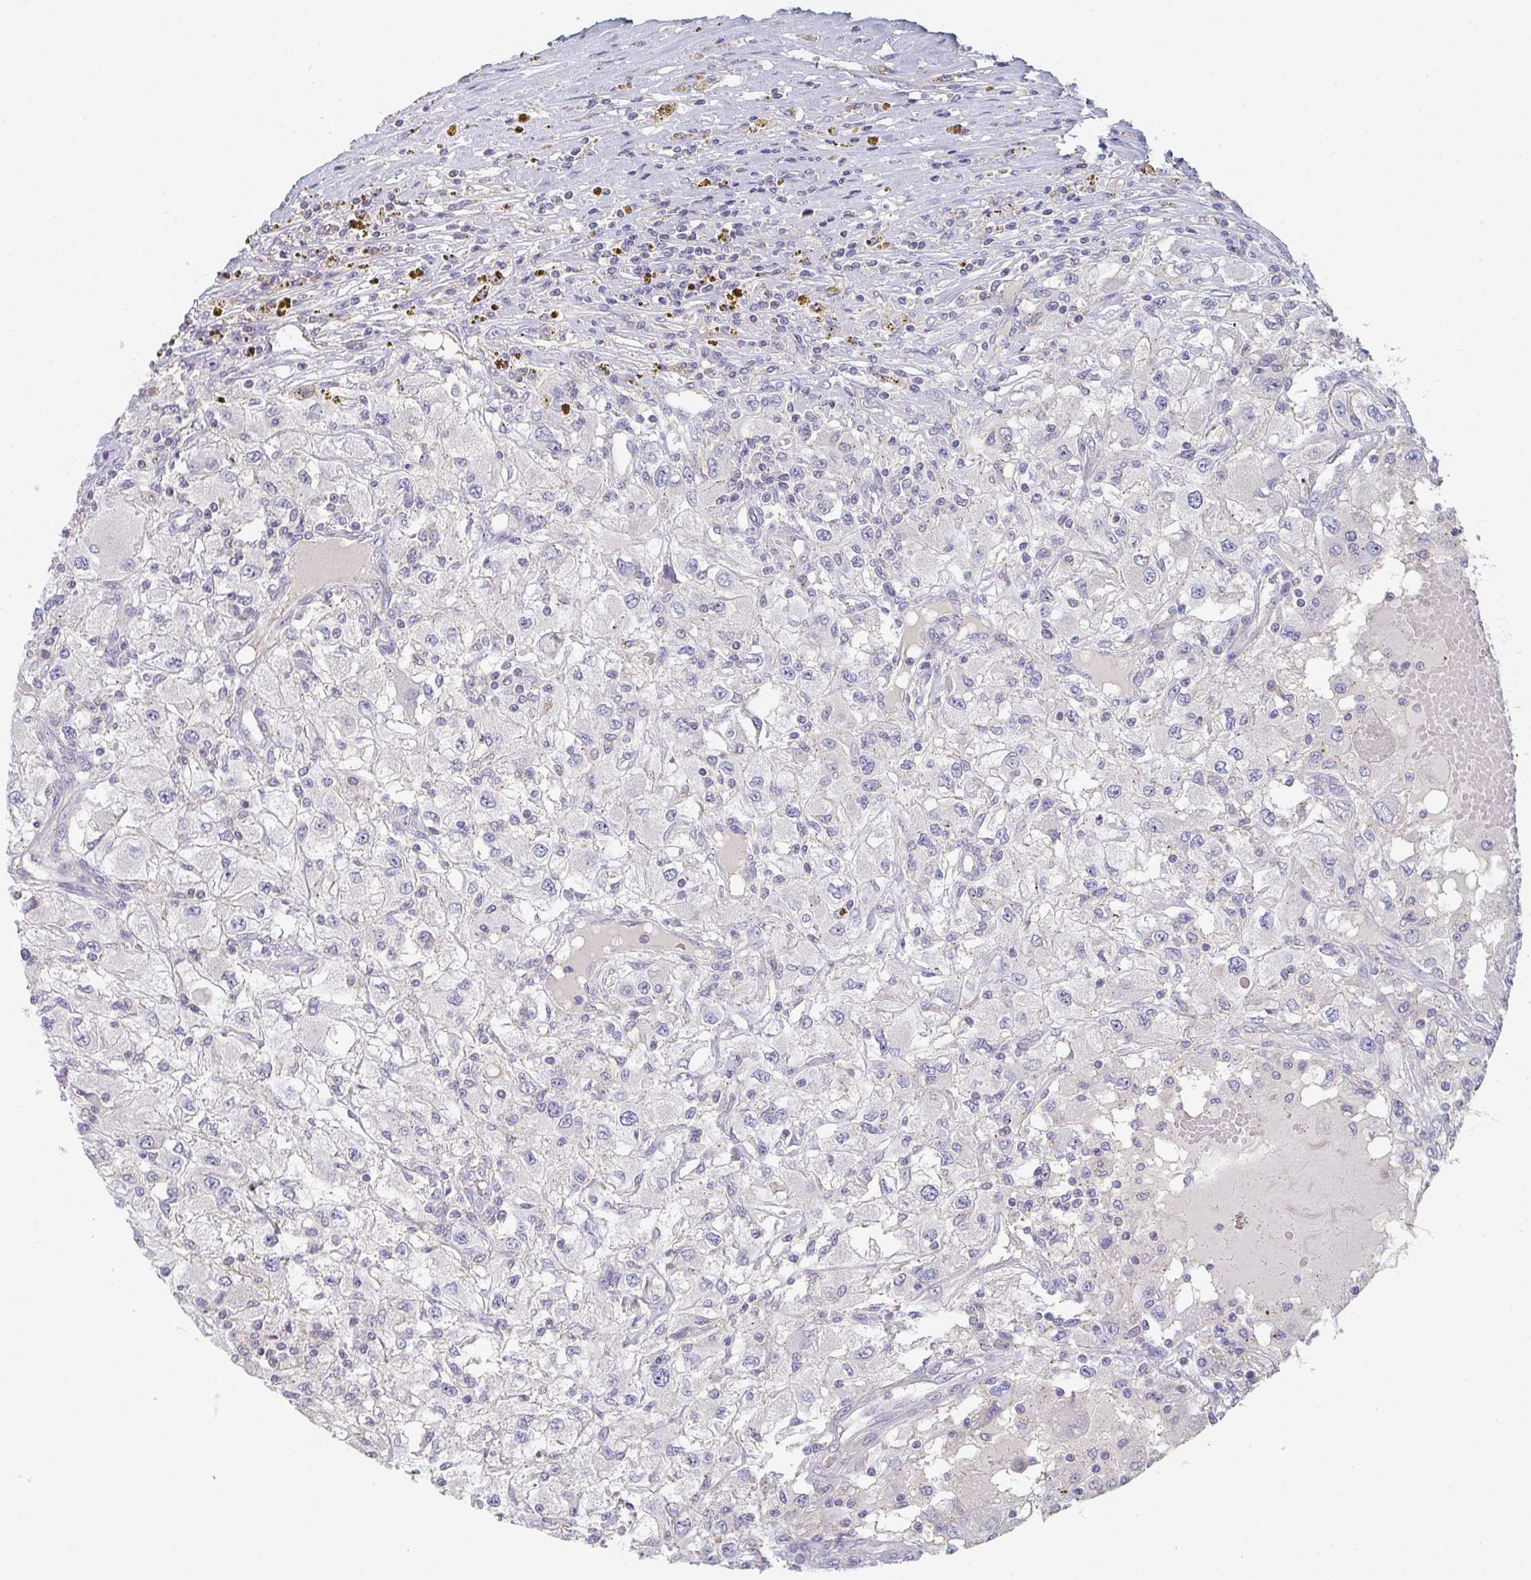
{"staining": {"intensity": "negative", "quantity": "none", "location": "none"}, "tissue": "renal cancer", "cell_type": "Tumor cells", "image_type": "cancer", "snomed": [{"axis": "morphology", "description": "Adenocarcinoma, NOS"}, {"axis": "topography", "description": "Kidney"}], "caption": "Immunohistochemical staining of renal cancer (adenocarcinoma) shows no significant staining in tumor cells.", "gene": "CHMP5", "patient": {"sex": "female", "age": 67}}